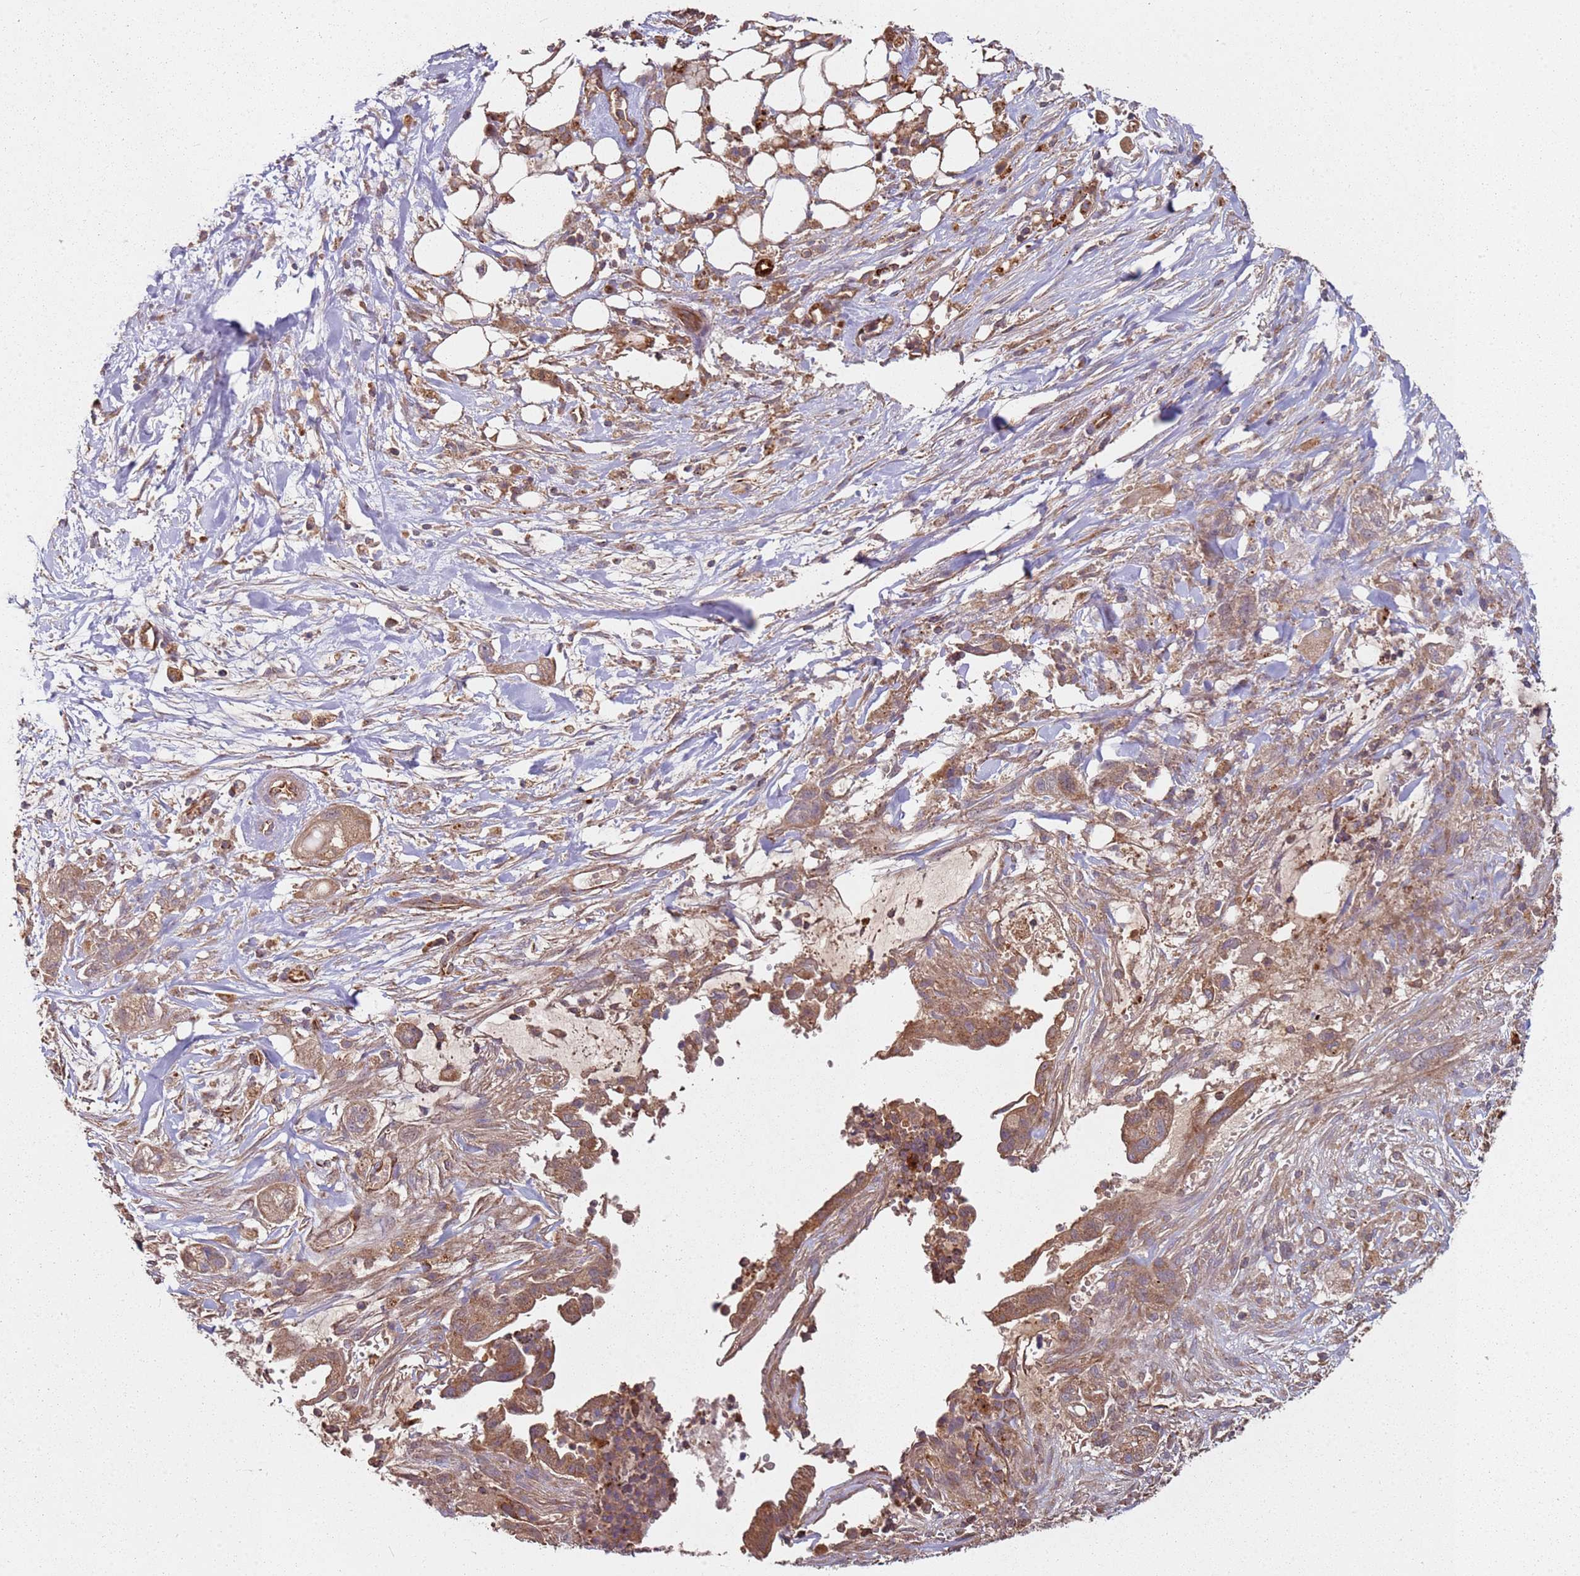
{"staining": {"intensity": "moderate", "quantity": ">75%", "location": "cytoplasmic/membranous"}, "tissue": "pancreatic cancer", "cell_type": "Tumor cells", "image_type": "cancer", "snomed": [{"axis": "morphology", "description": "Adenocarcinoma, NOS"}, {"axis": "topography", "description": "Pancreas"}], "caption": "There is medium levels of moderate cytoplasmic/membranous expression in tumor cells of adenocarcinoma (pancreatic), as demonstrated by immunohistochemical staining (brown color).", "gene": "SCGB2B2", "patient": {"sex": "male", "age": 44}}